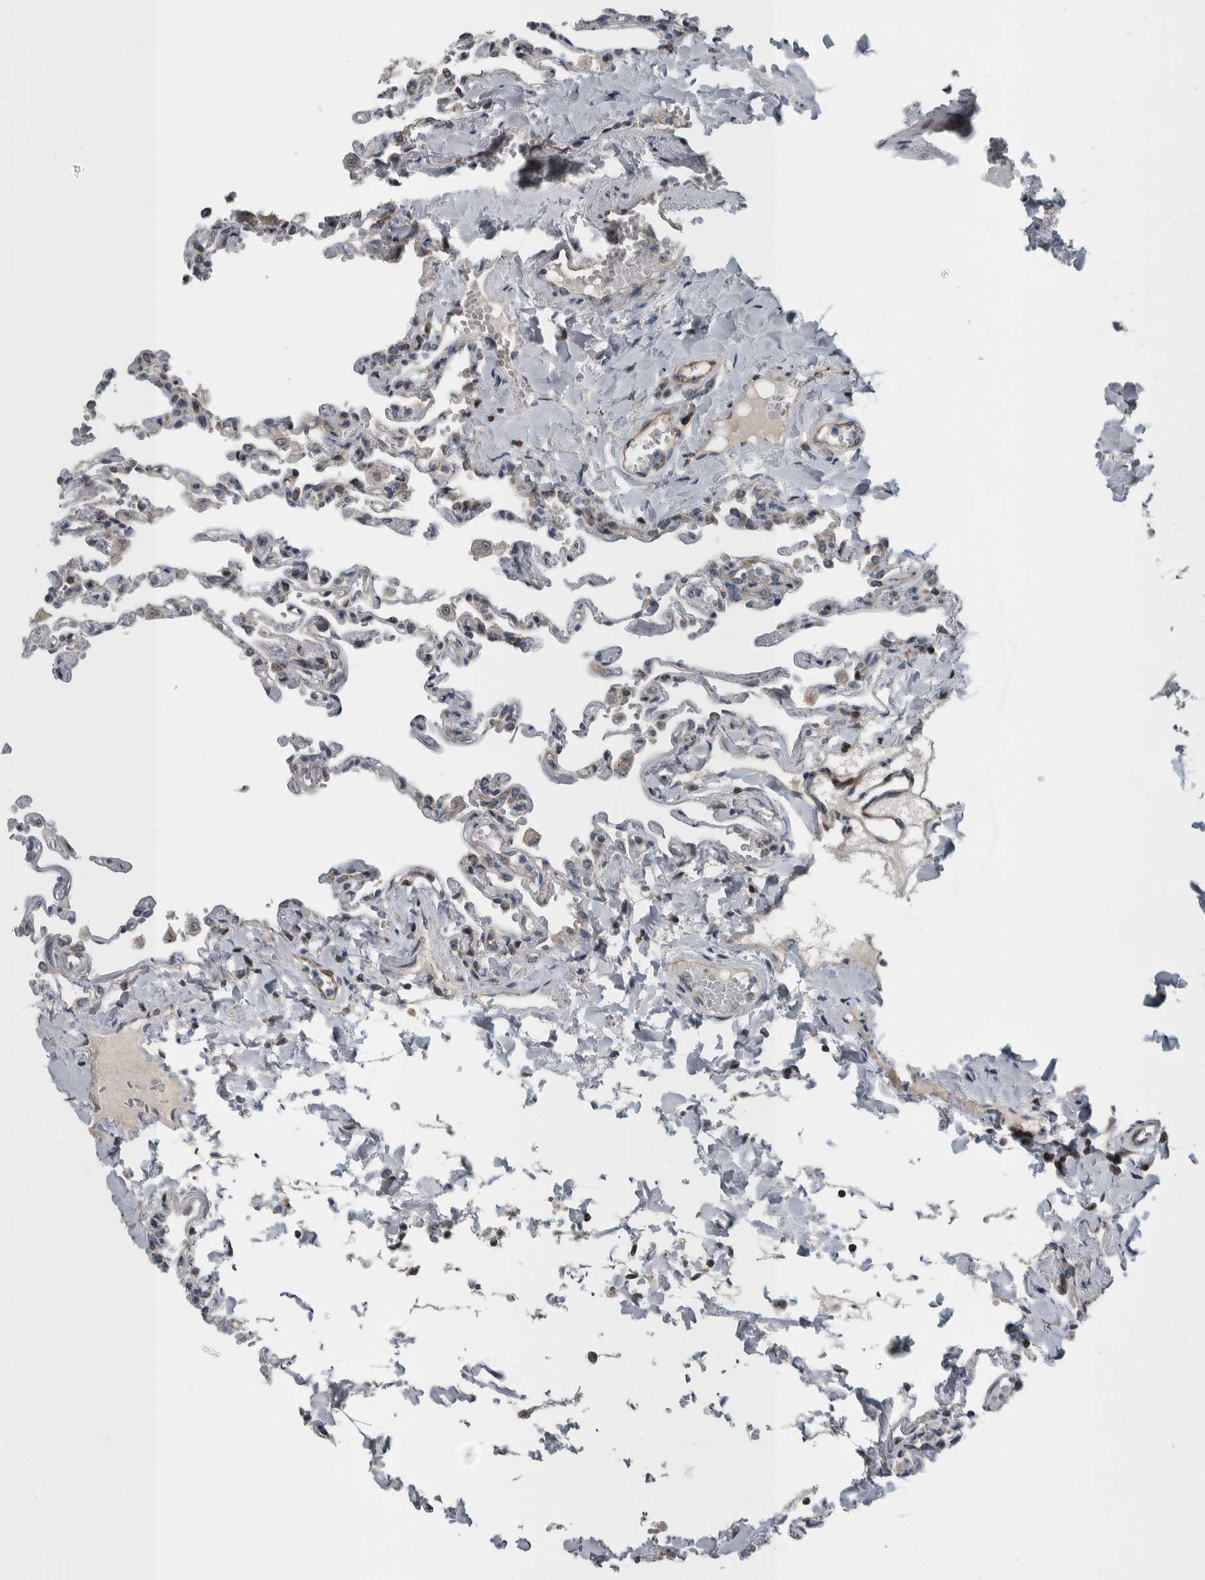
{"staining": {"intensity": "weak", "quantity": "<25%", "location": "cytoplasmic/membranous"}, "tissue": "lung", "cell_type": "Alveolar cells", "image_type": "normal", "snomed": [{"axis": "morphology", "description": "Normal tissue, NOS"}, {"axis": "topography", "description": "Lung"}], "caption": "Human lung stained for a protein using IHC shows no expression in alveolar cells.", "gene": "BAIAP2L1", "patient": {"sex": "male", "age": 21}}